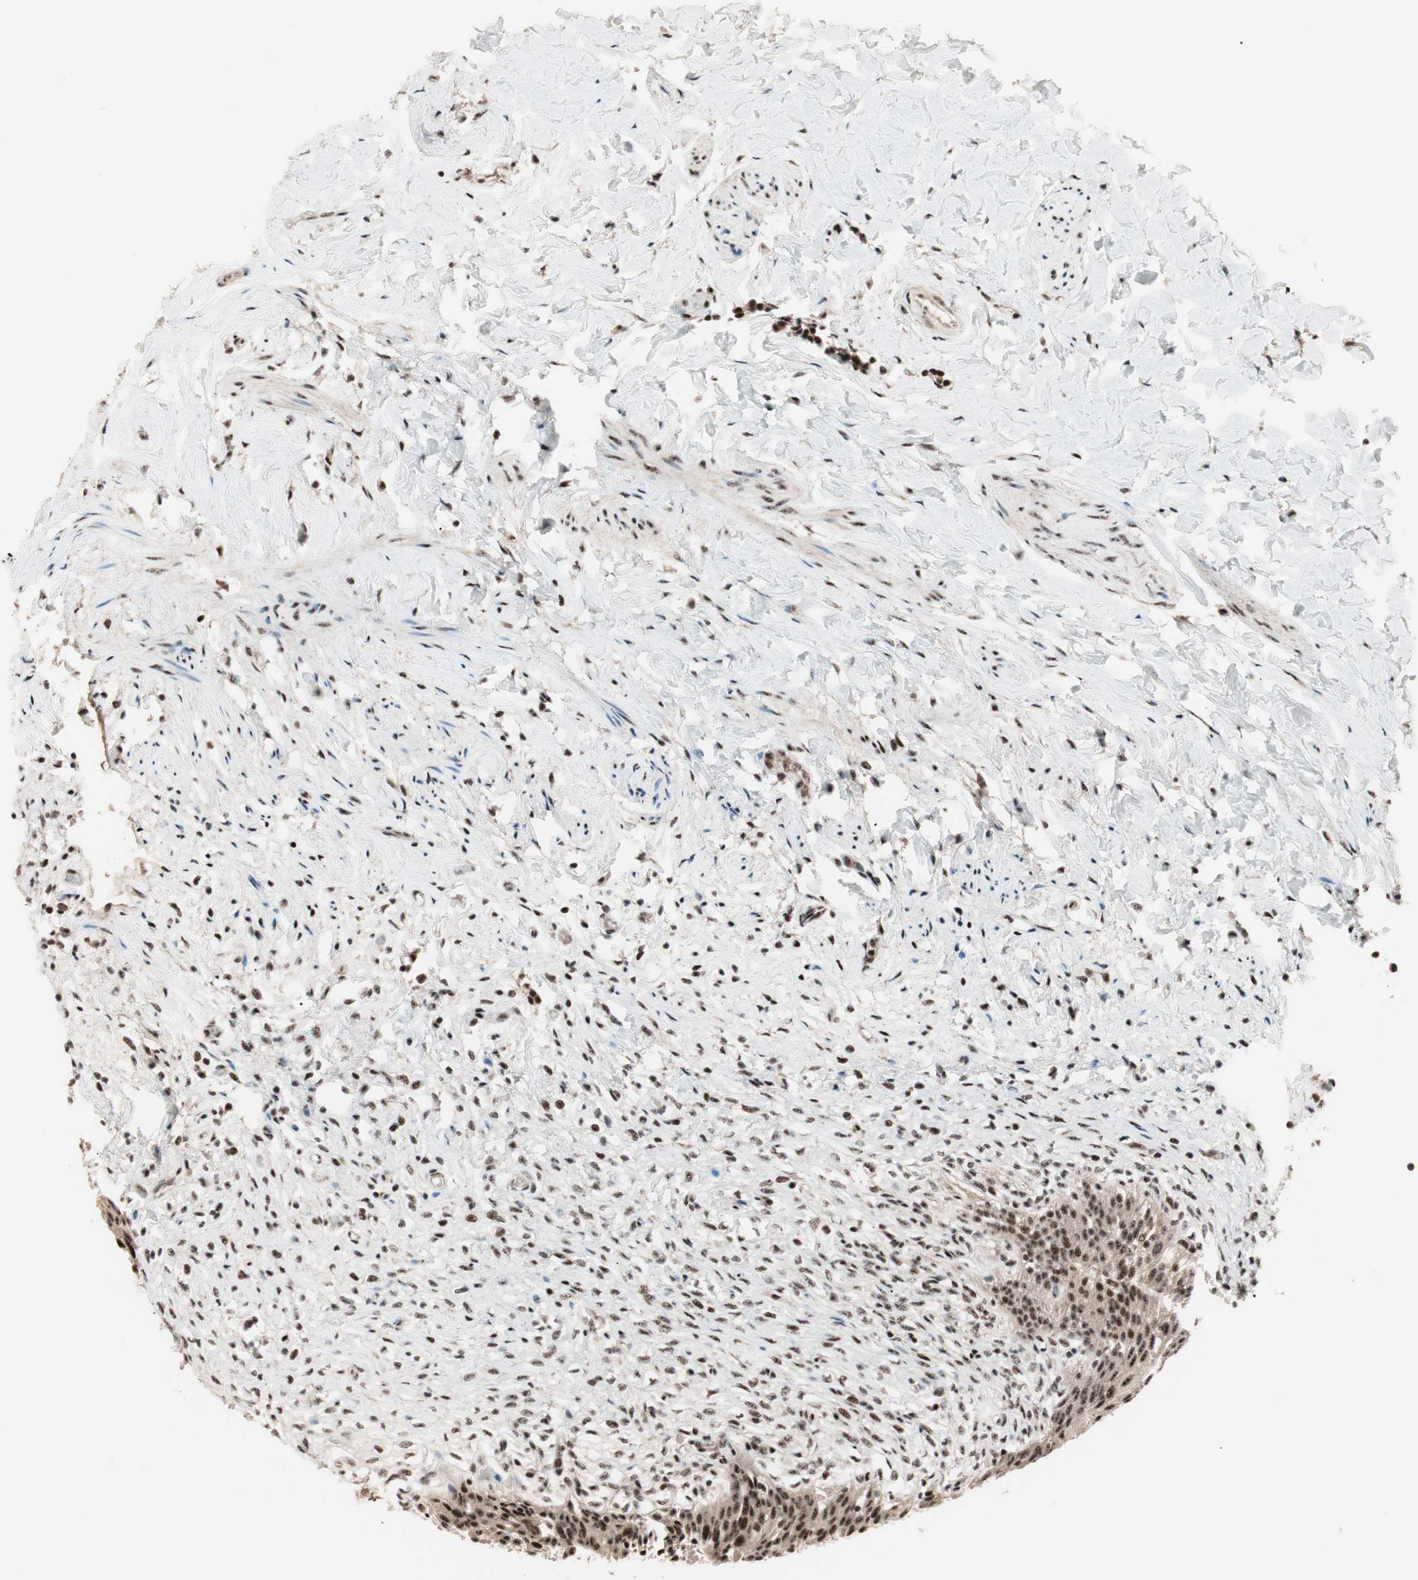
{"staining": {"intensity": "strong", "quantity": ">75%", "location": "nuclear"}, "tissue": "urinary bladder", "cell_type": "Urothelial cells", "image_type": "normal", "snomed": [{"axis": "morphology", "description": "Normal tissue, NOS"}, {"axis": "morphology", "description": "Inflammation, NOS"}, {"axis": "topography", "description": "Urinary bladder"}], "caption": "Urothelial cells reveal high levels of strong nuclear expression in about >75% of cells in normal urinary bladder. Using DAB (brown) and hematoxylin (blue) stains, captured at high magnification using brightfield microscopy.", "gene": "NR5A2", "patient": {"sex": "female", "age": 80}}